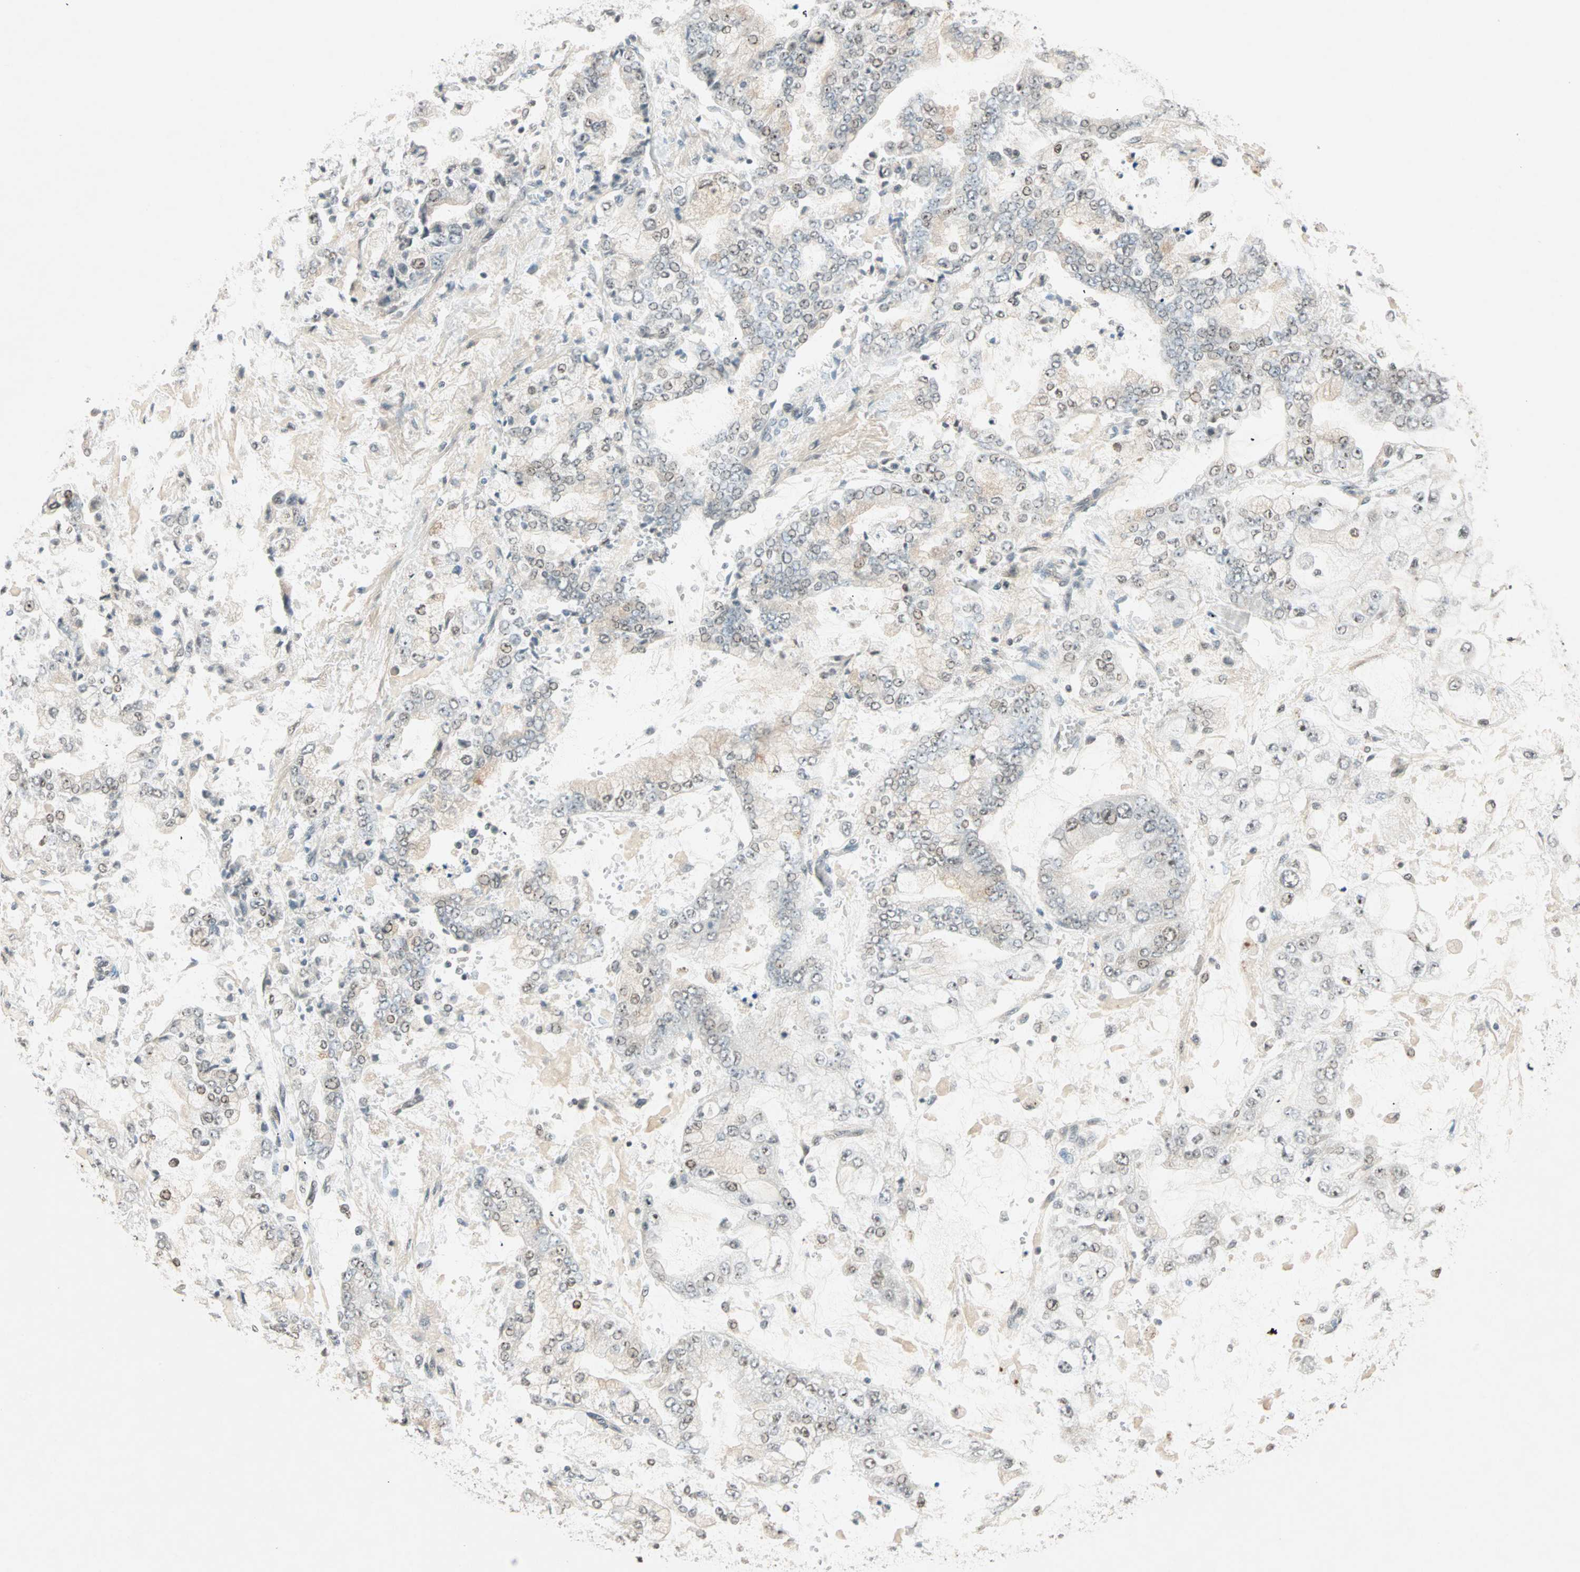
{"staining": {"intensity": "weak", "quantity": "<25%", "location": "cytoplasmic/membranous"}, "tissue": "stomach cancer", "cell_type": "Tumor cells", "image_type": "cancer", "snomed": [{"axis": "morphology", "description": "Adenocarcinoma, NOS"}, {"axis": "topography", "description": "Stomach"}], "caption": "IHC micrograph of neoplastic tissue: human stomach adenocarcinoma stained with DAB demonstrates no significant protein positivity in tumor cells. (DAB (3,3'-diaminobenzidine) immunohistochemistry visualized using brightfield microscopy, high magnification).", "gene": "PRDM2", "patient": {"sex": "male", "age": 76}}